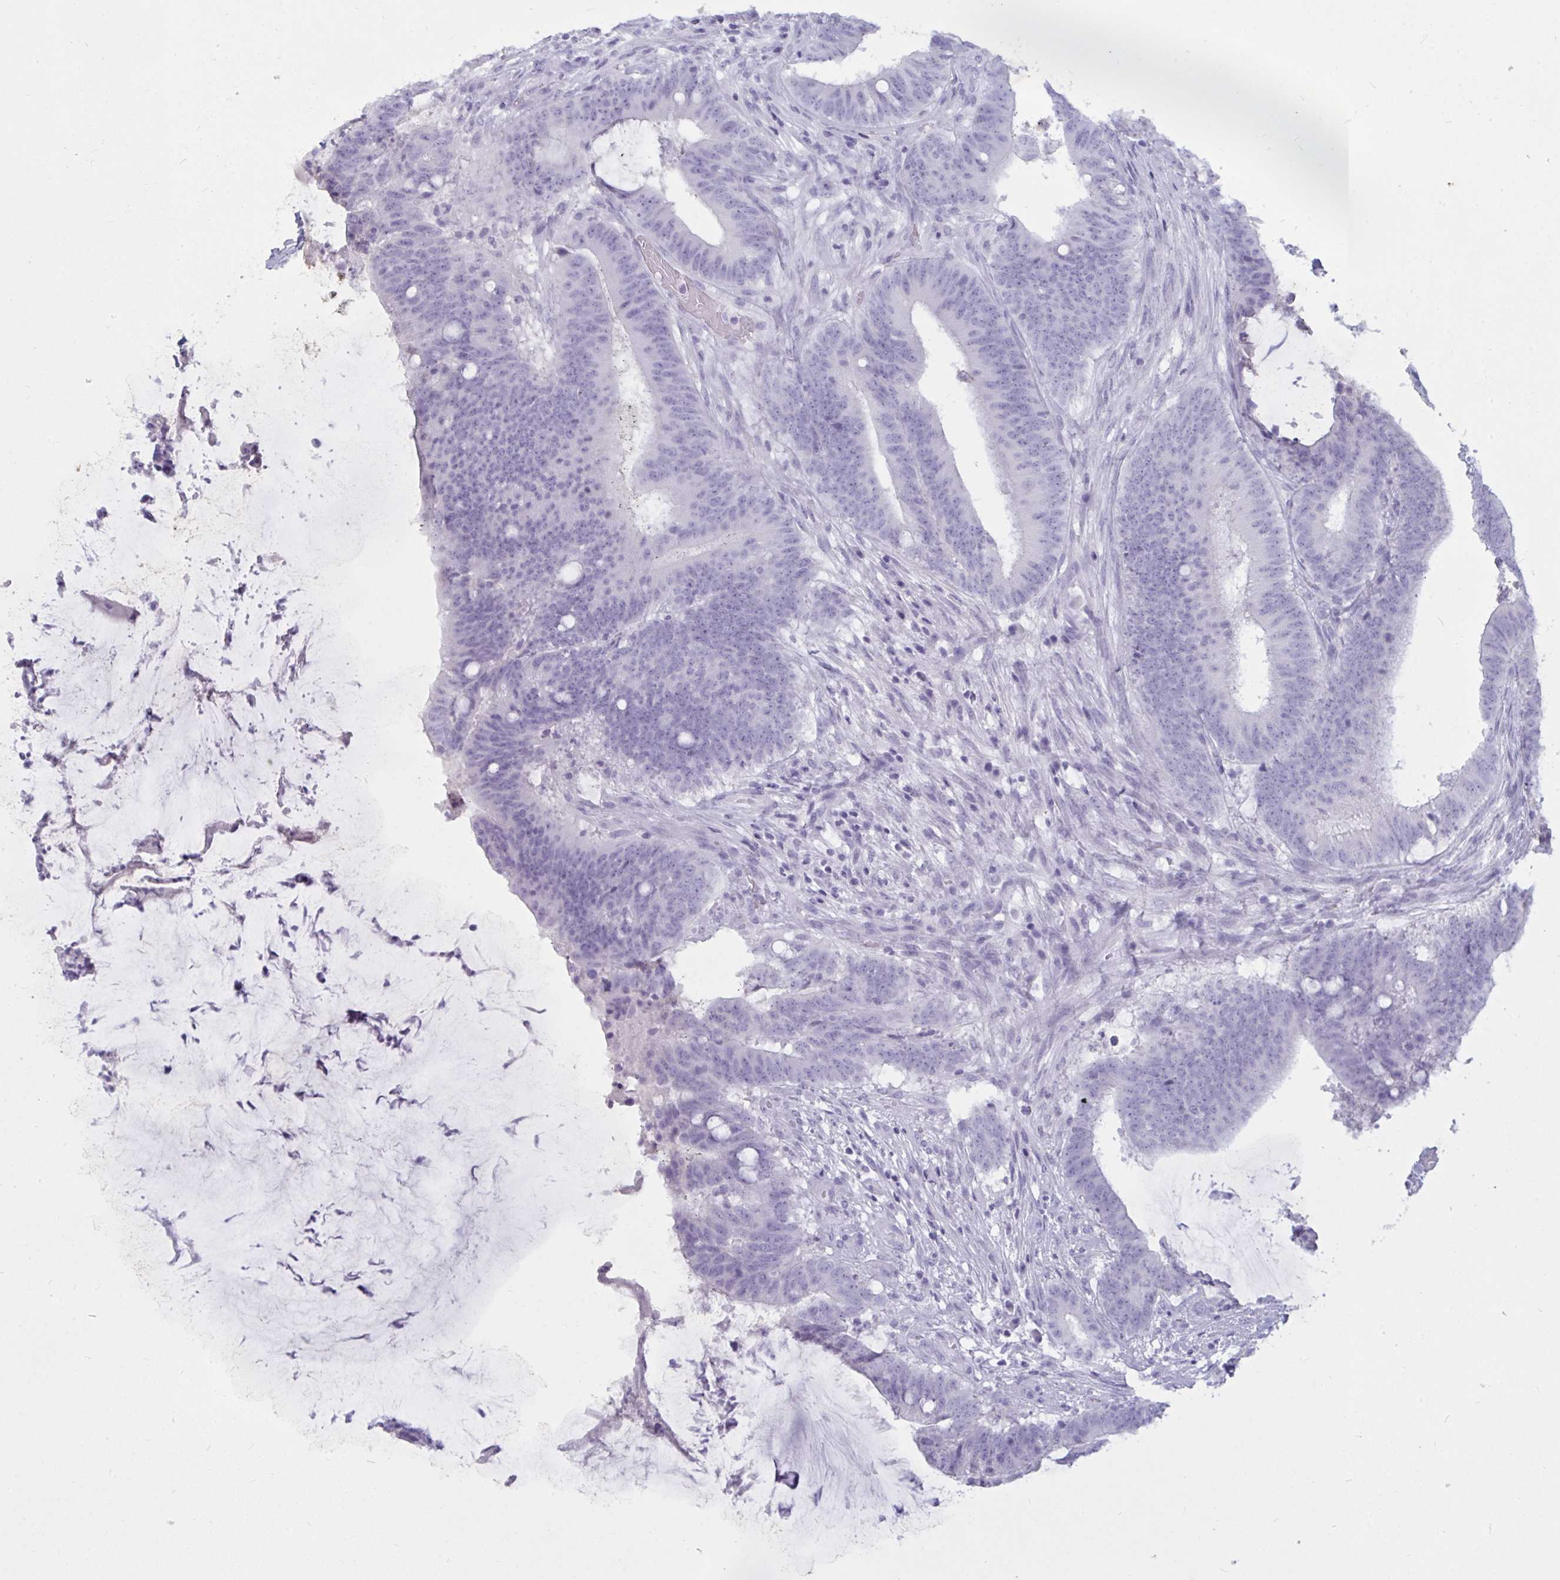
{"staining": {"intensity": "negative", "quantity": "none", "location": "none"}, "tissue": "colorectal cancer", "cell_type": "Tumor cells", "image_type": "cancer", "snomed": [{"axis": "morphology", "description": "Adenocarcinoma, NOS"}, {"axis": "topography", "description": "Colon"}], "caption": "An IHC photomicrograph of colorectal cancer (adenocarcinoma) is shown. There is no staining in tumor cells of colorectal cancer (adenocarcinoma).", "gene": "BBS10", "patient": {"sex": "female", "age": 43}}